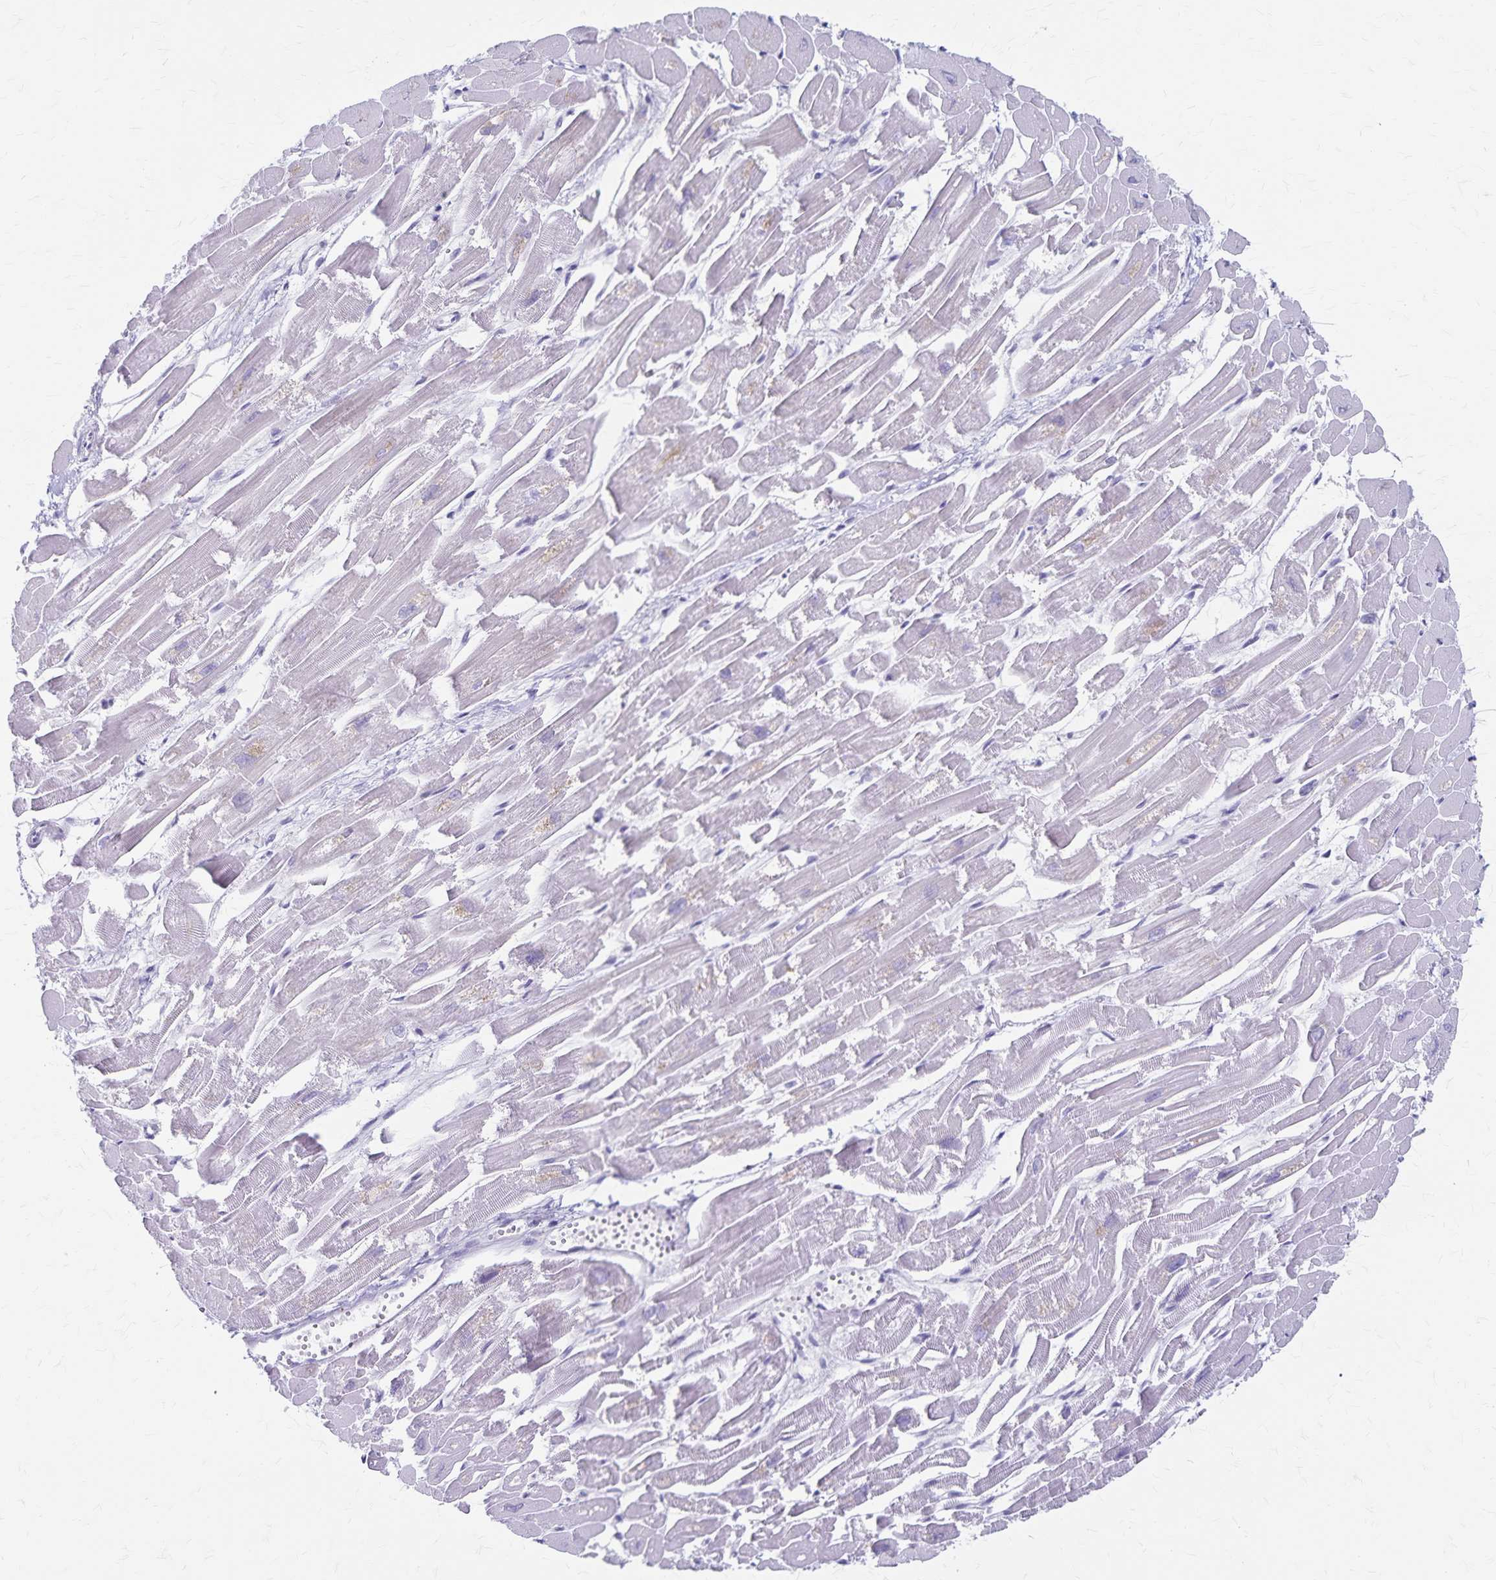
{"staining": {"intensity": "negative", "quantity": "none", "location": "none"}, "tissue": "heart muscle", "cell_type": "Cardiomyocytes", "image_type": "normal", "snomed": [{"axis": "morphology", "description": "Normal tissue, NOS"}, {"axis": "topography", "description": "Heart"}], "caption": "Heart muscle was stained to show a protein in brown. There is no significant positivity in cardiomyocytes. (Stains: DAB immunohistochemistry (IHC) with hematoxylin counter stain, Microscopy: brightfield microscopy at high magnification).", "gene": "GPBAR1", "patient": {"sex": "male", "age": 54}}